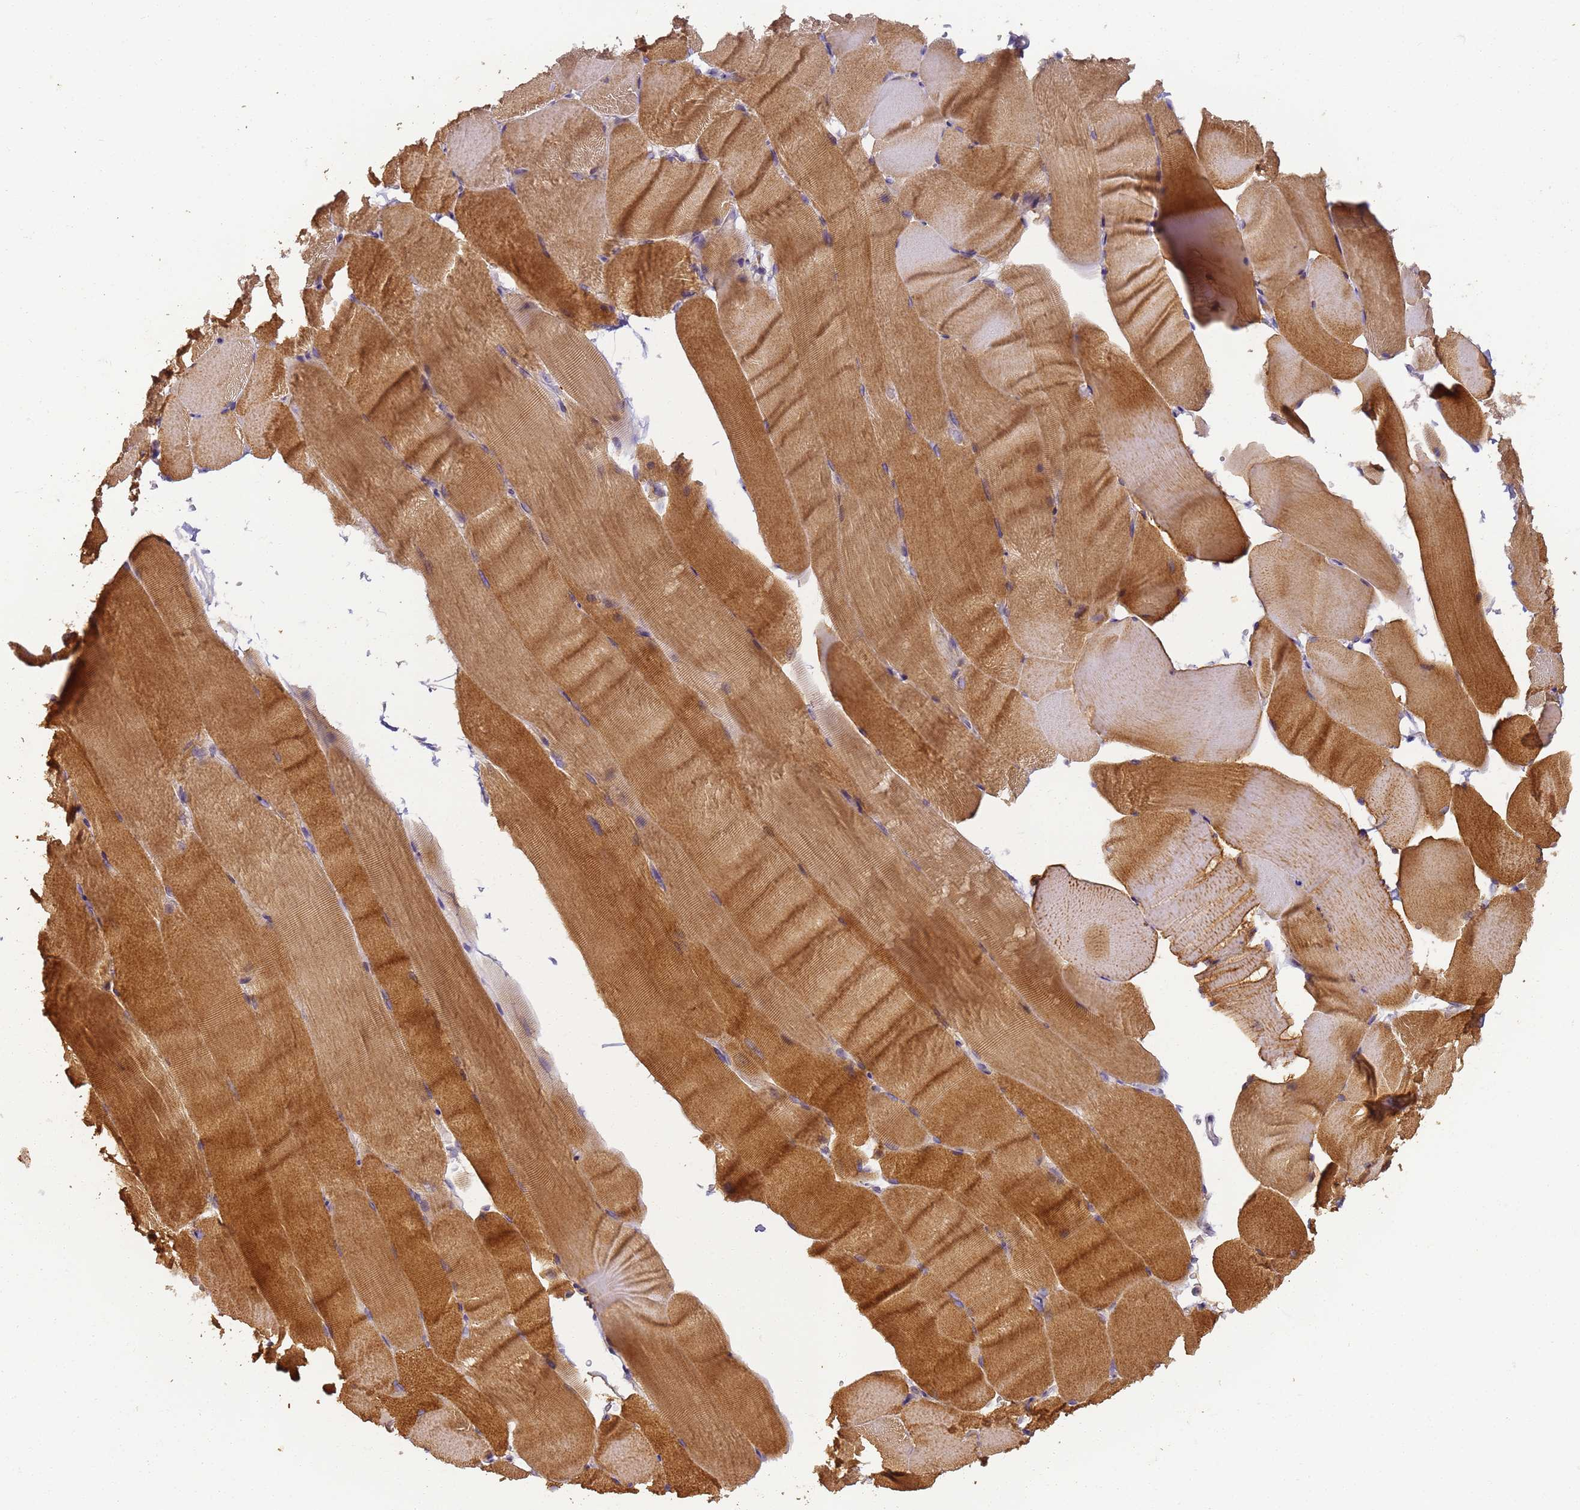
{"staining": {"intensity": "strong", "quantity": ">75%", "location": "cytoplasmic/membranous"}, "tissue": "skeletal muscle", "cell_type": "Myocytes", "image_type": "normal", "snomed": [{"axis": "morphology", "description": "Normal tissue, NOS"}, {"axis": "topography", "description": "Skeletal muscle"}, {"axis": "topography", "description": "Parathyroid gland"}], "caption": "Skeletal muscle stained for a protein (brown) reveals strong cytoplasmic/membranous positive staining in about >75% of myocytes.", "gene": "TIGAR", "patient": {"sex": "female", "age": 37}}